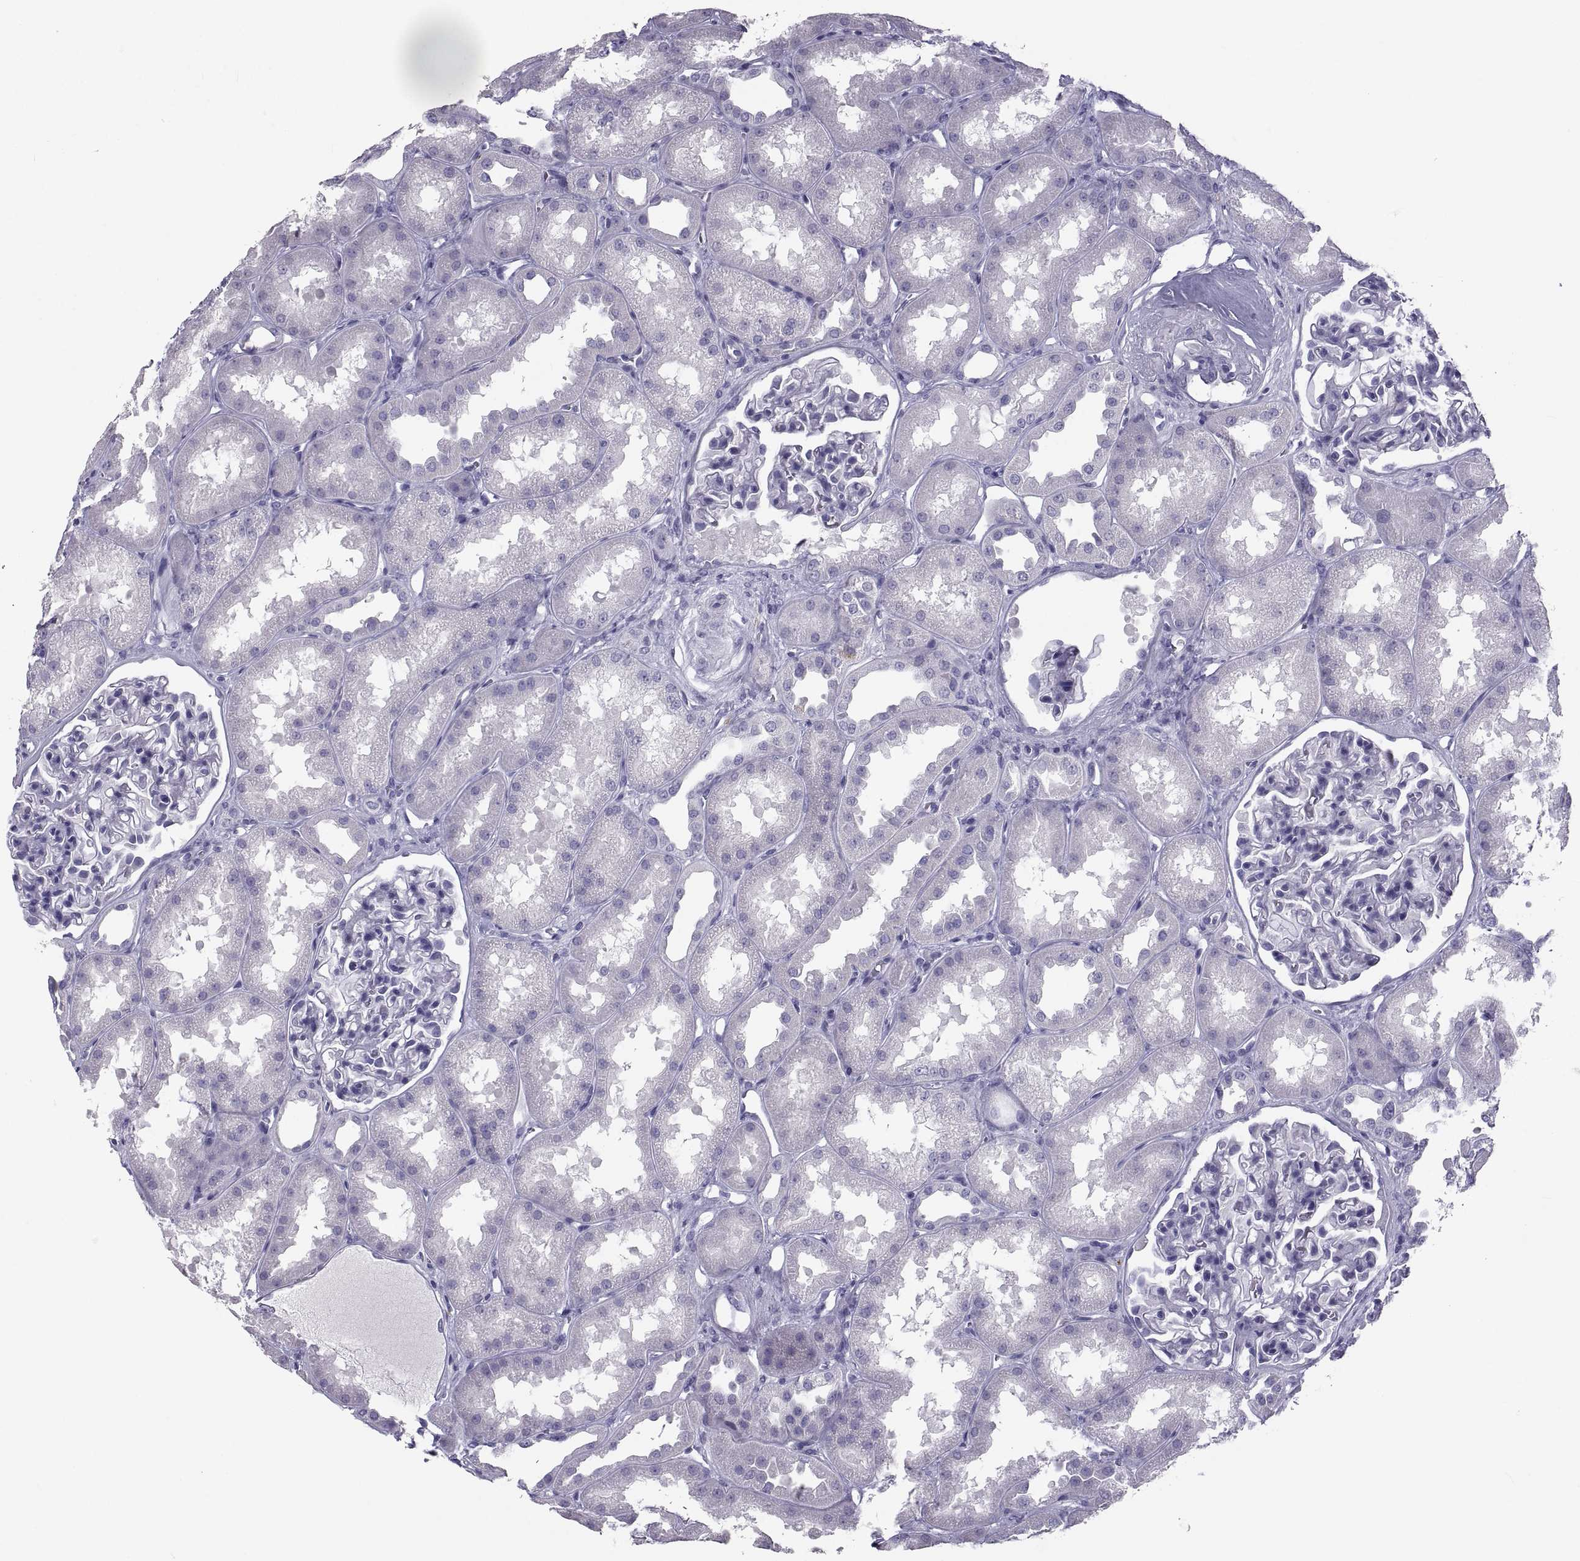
{"staining": {"intensity": "negative", "quantity": "none", "location": "none"}, "tissue": "kidney", "cell_type": "Cells in glomeruli", "image_type": "normal", "snomed": [{"axis": "morphology", "description": "Normal tissue, NOS"}, {"axis": "topography", "description": "Kidney"}], "caption": "DAB immunohistochemical staining of normal kidney demonstrates no significant expression in cells in glomeruli.", "gene": "PCSK1N", "patient": {"sex": "male", "age": 61}}